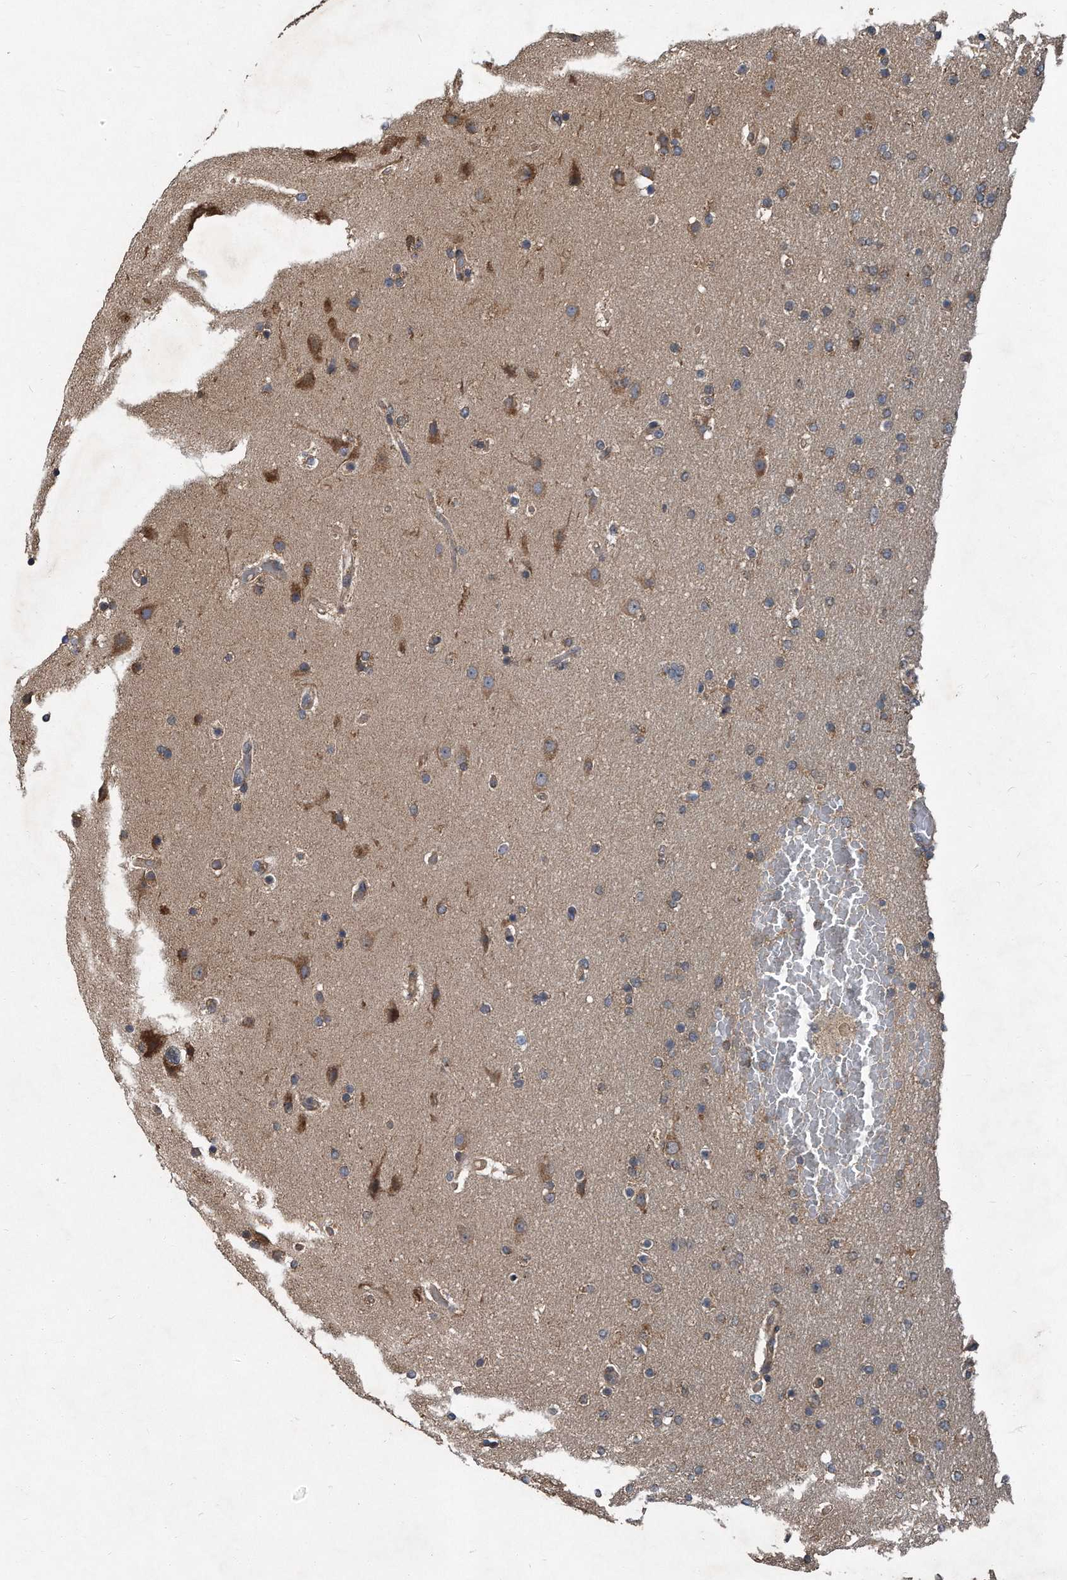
{"staining": {"intensity": "weak", "quantity": "<25%", "location": "cytoplasmic/membranous"}, "tissue": "glioma", "cell_type": "Tumor cells", "image_type": "cancer", "snomed": [{"axis": "morphology", "description": "Glioma, malignant, High grade"}, {"axis": "topography", "description": "Cerebral cortex"}], "caption": "The image demonstrates no significant expression in tumor cells of glioma.", "gene": "FAM136A", "patient": {"sex": "female", "age": 36}}